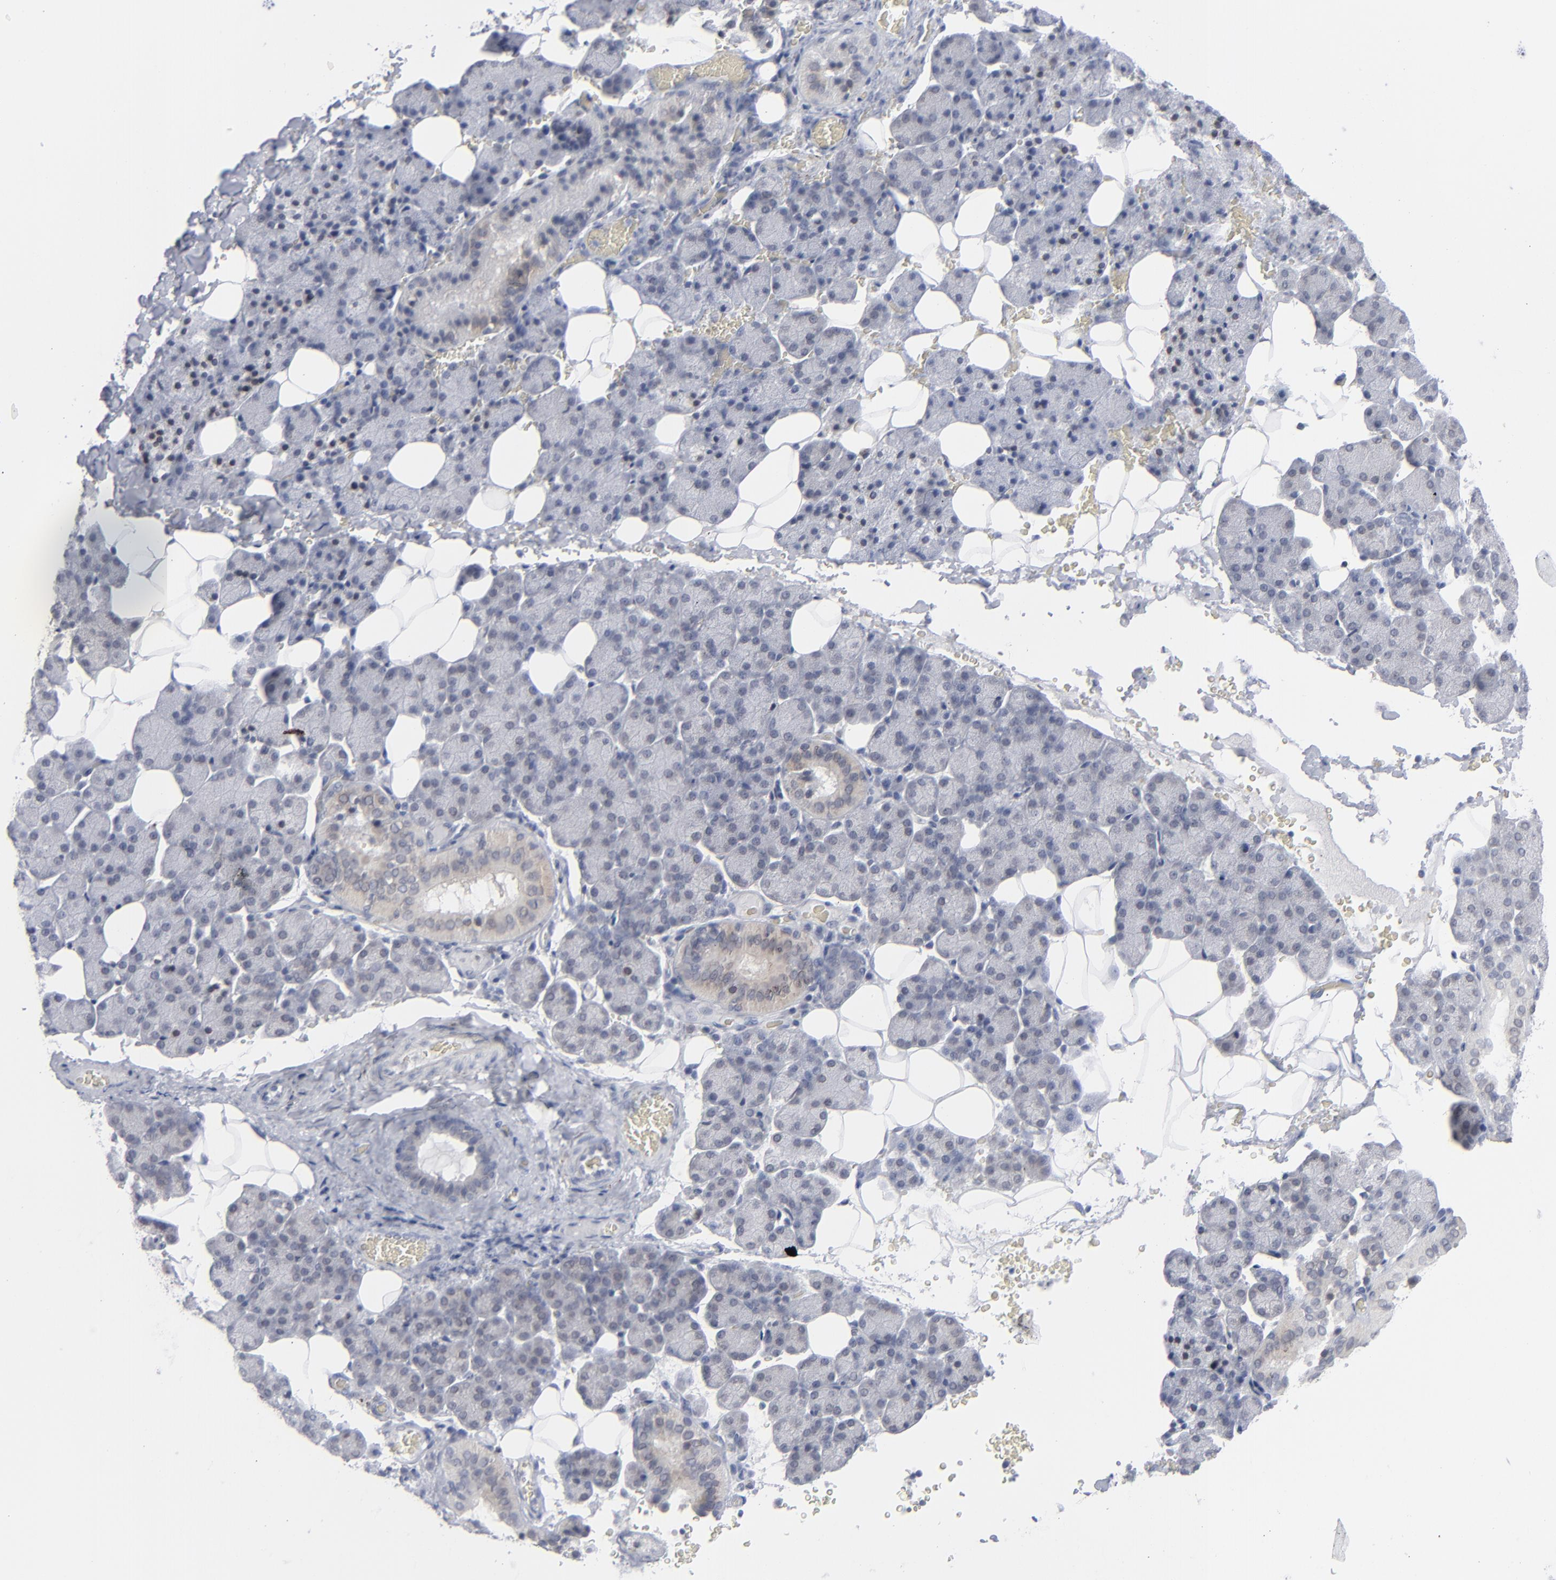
{"staining": {"intensity": "negative", "quantity": "none", "location": "none"}, "tissue": "salivary gland", "cell_type": "Glandular cells", "image_type": "normal", "snomed": [{"axis": "morphology", "description": "Normal tissue, NOS"}, {"axis": "topography", "description": "Lymph node"}, {"axis": "topography", "description": "Salivary gland"}], "caption": "Glandular cells show no significant protein positivity in normal salivary gland. (DAB (3,3'-diaminobenzidine) immunohistochemistry (IHC) visualized using brightfield microscopy, high magnification).", "gene": "NUP88", "patient": {"sex": "male", "age": 8}}